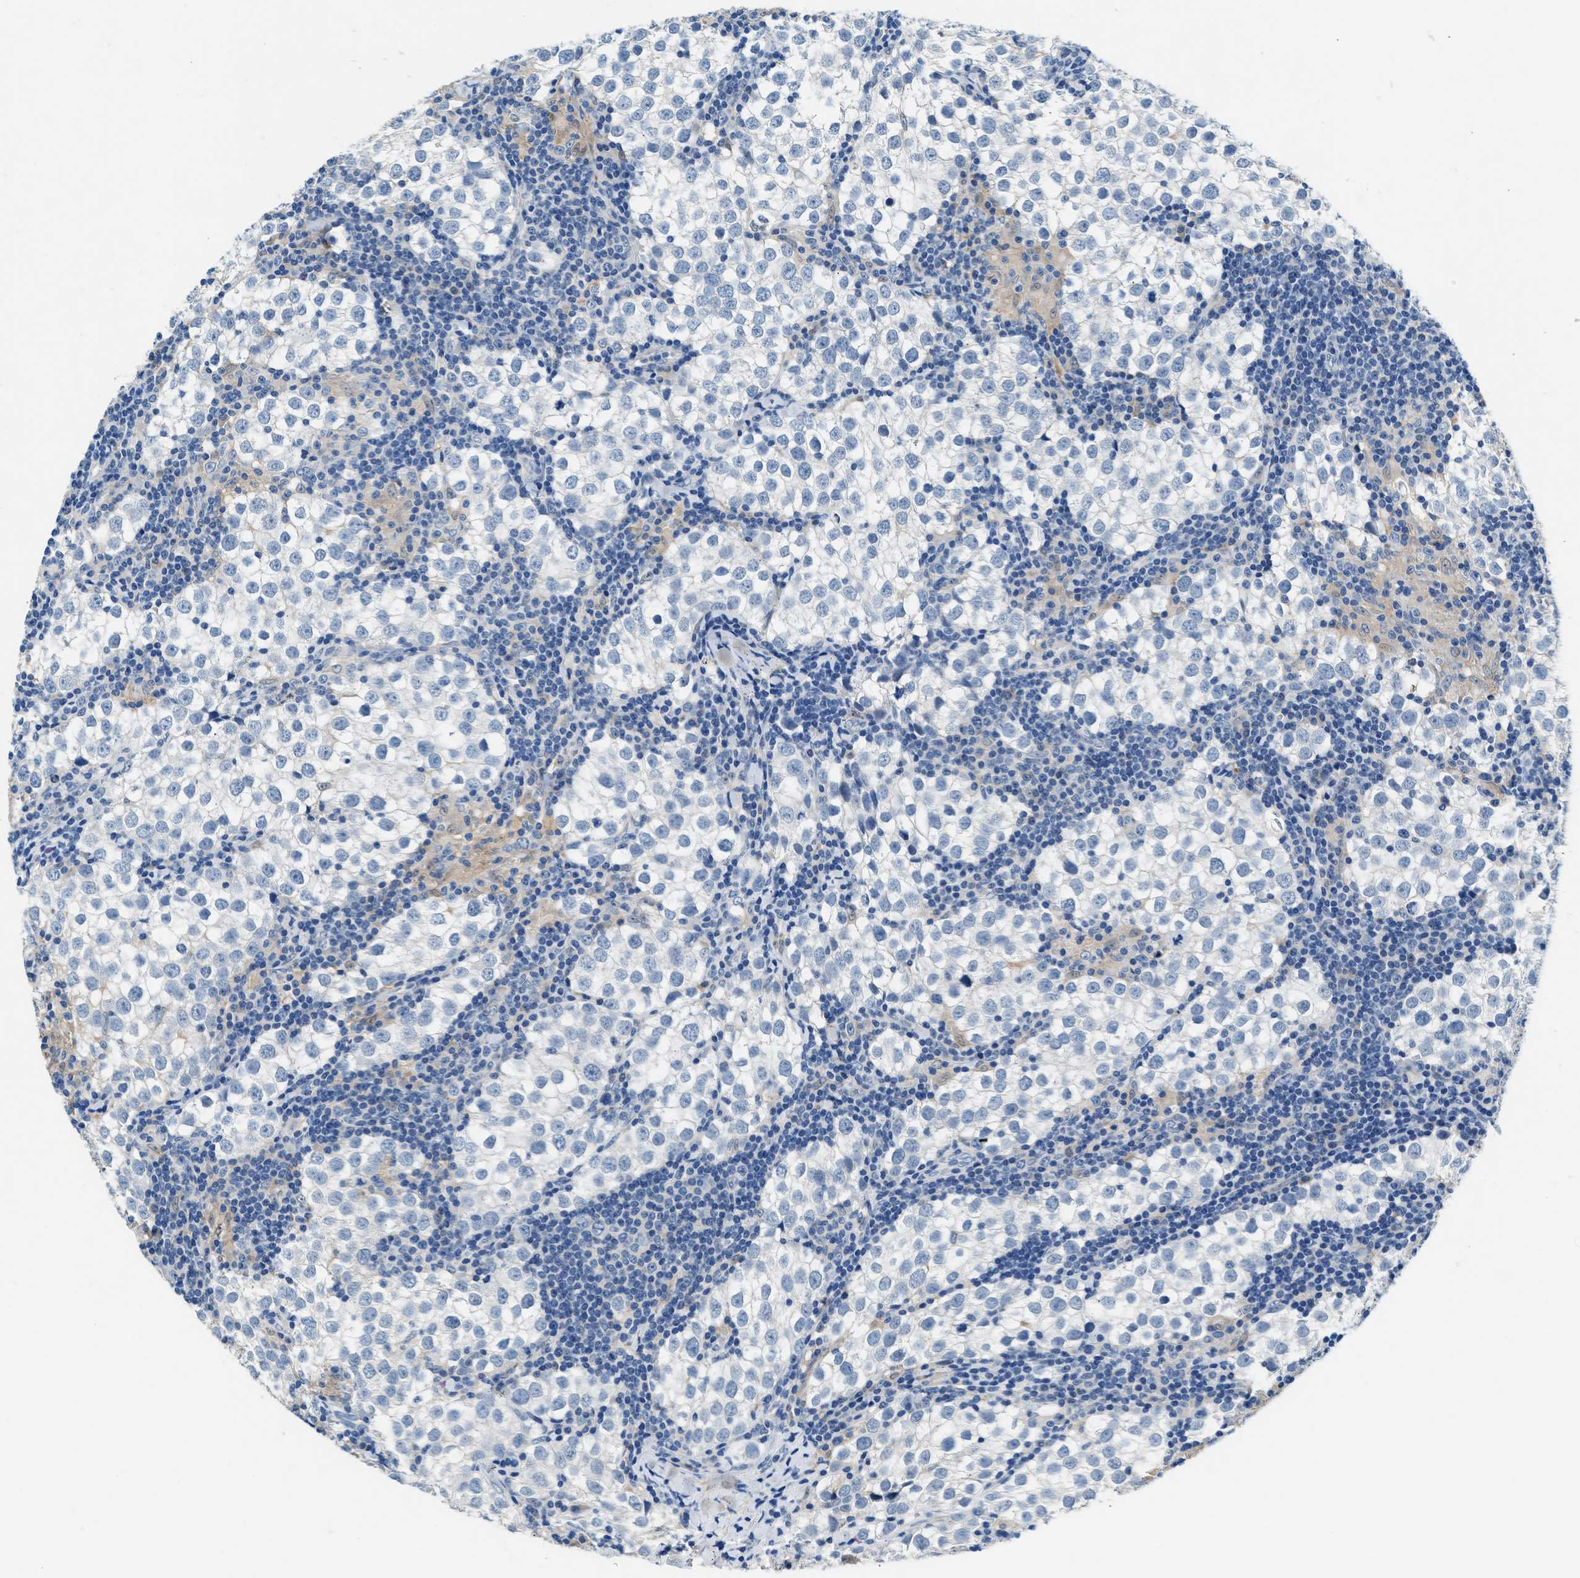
{"staining": {"intensity": "negative", "quantity": "none", "location": "none"}, "tissue": "testis cancer", "cell_type": "Tumor cells", "image_type": "cancer", "snomed": [{"axis": "morphology", "description": "Seminoma, NOS"}, {"axis": "morphology", "description": "Carcinoma, Embryonal, NOS"}, {"axis": "topography", "description": "Testis"}], "caption": "An image of testis cancer stained for a protein shows no brown staining in tumor cells.", "gene": "RWDD2B", "patient": {"sex": "male", "age": 36}}